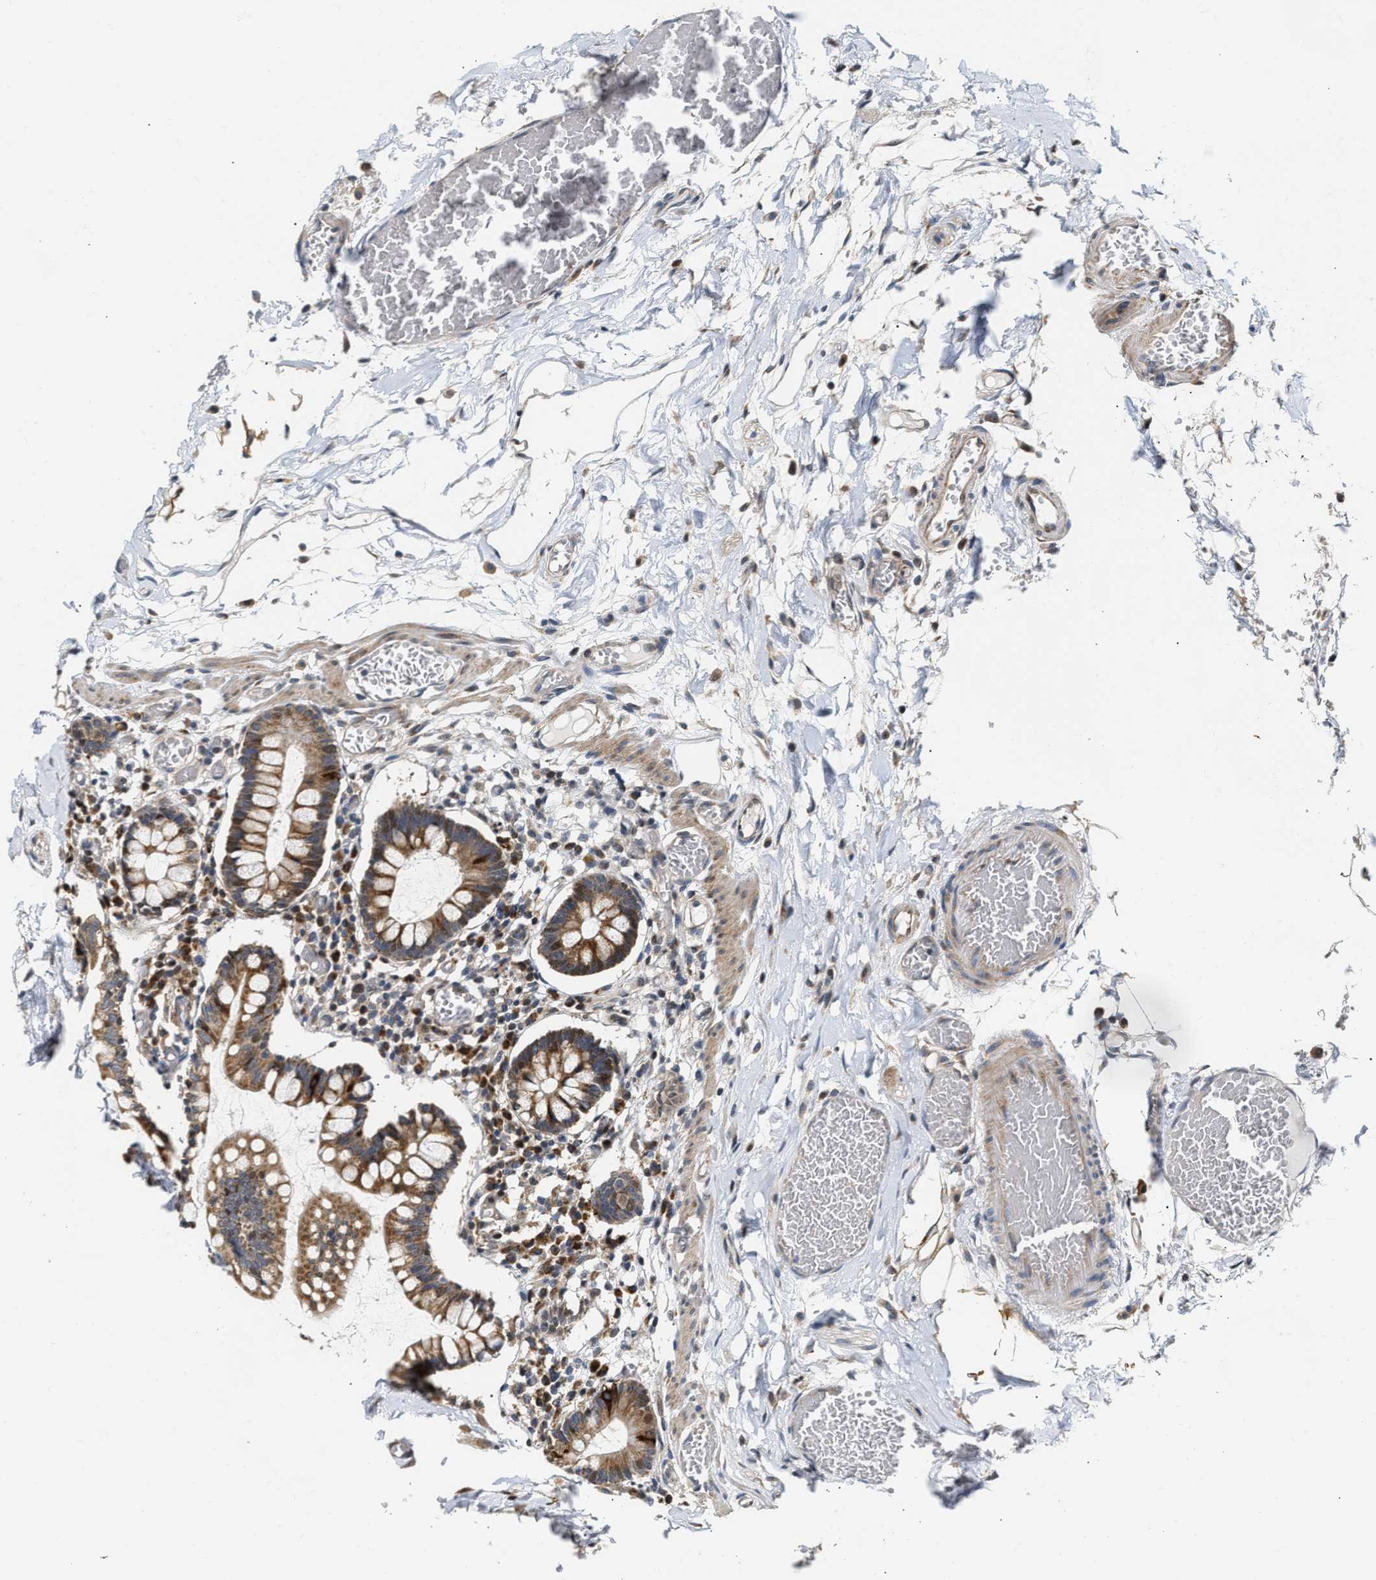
{"staining": {"intensity": "strong", "quantity": ">75%", "location": "cytoplasmic/membranous,nuclear"}, "tissue": "small intestine", "cell_type": "Glandular cells", "image_type": "normal", "snomed": [{"axis": "morphology", "description": "Normal tissue, NOS"}, {"axis": "topography", "description": "Small intestine"}], "caption": "Immunohistochemistry (DAB (3,3'-diaminobenzidine)) staining of unremarkable small intestine exhibits strong cytoplasmic/membranous,nuclear protein staining in approximately >75% of glandular cells.", "gene": "DEPTOR", "patient": {"sex": "female", "age": 61}}